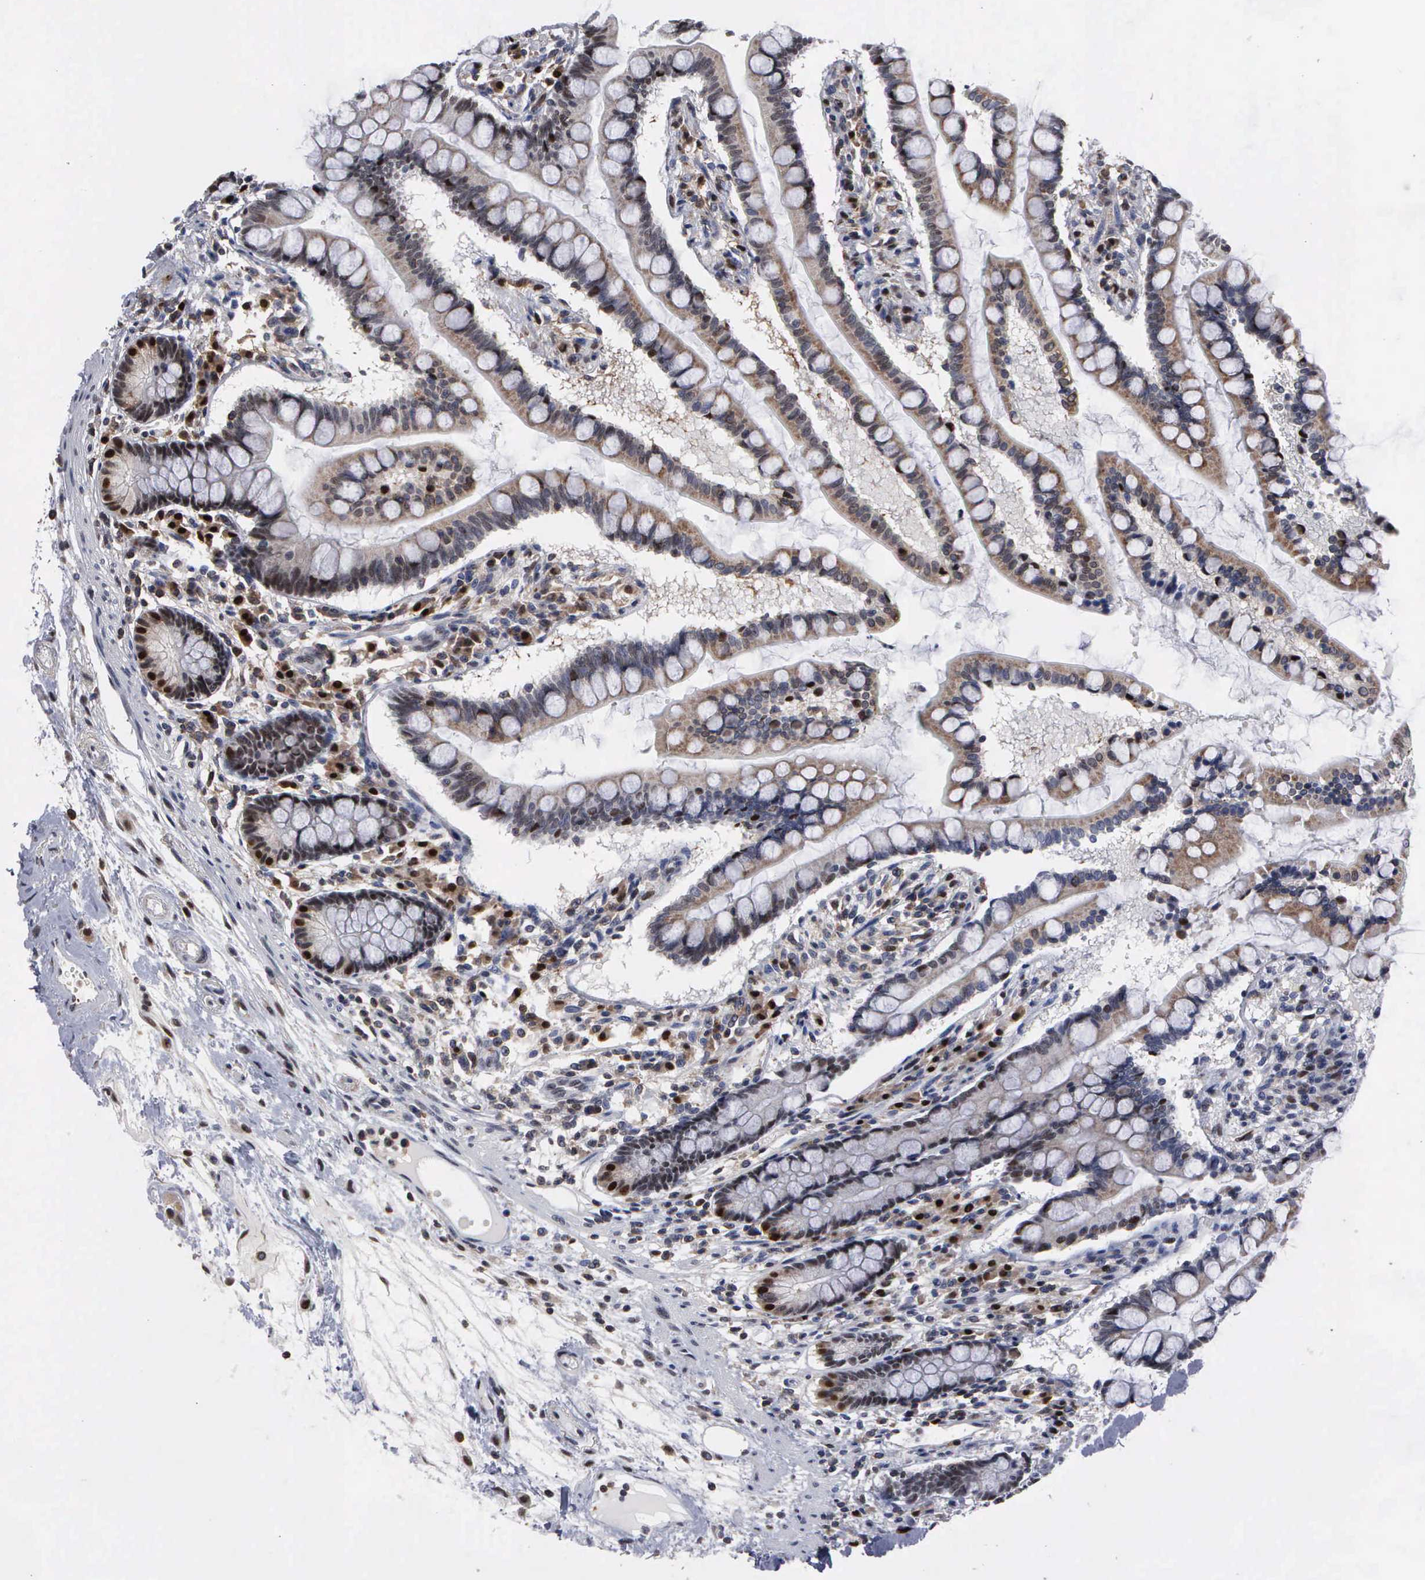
{"staining": {"intensity": "moderate", "quantity": "25%-75%", "location": "cytoplasmic/membranous,nuclear"}, "tissue": "small intestine", "cell_type": "Glandular cells", "image_type": "normal", "snomed": [{"axis": "morphology", "description": "Normal tissue, NOS"}, {"axis": "topography", "description": "Small intestine"}], "caption": "Benign small intestine was stained to show a protein in brown. There is medium levels of moderate cytoplasmic/membranous,nuclear expression in approximately 25%-75% of glandular cells. The staining is performed using DAB brown chromogen to label protein expression. The nuclei are counter-stained blue using hematoxylin.", "gene": "TRMT5", "patient": {"sex": "female", "age": 51}}